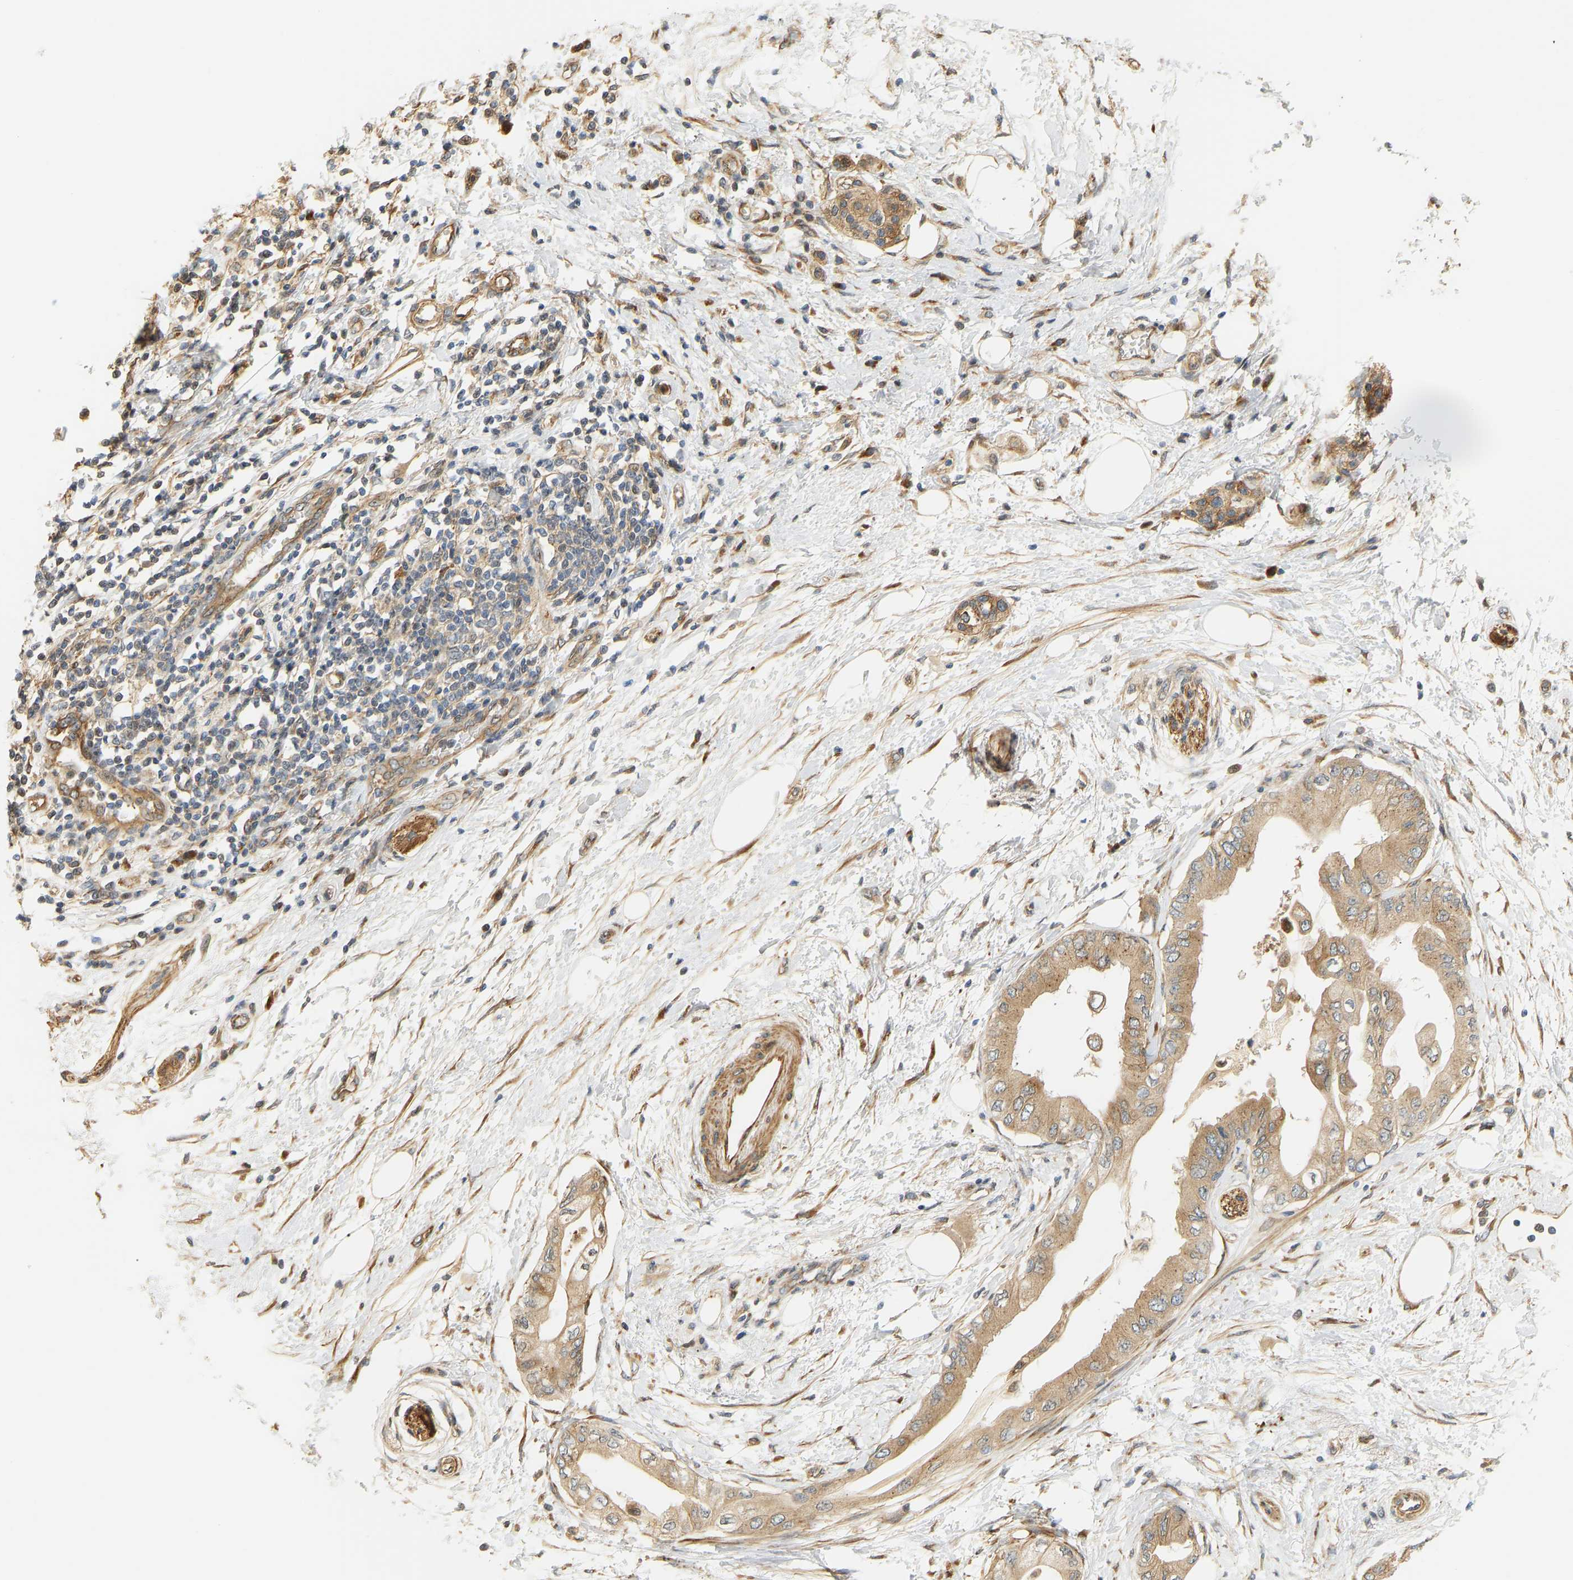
{"staining": {"intensity": "moderate", "quantity": ">75%", "location": "cytoplasmic/membranous"}, "tissue": "pancreatic cancer", "cell_type": "Tumor cells", "image_type": "cancer", "snomed": [{"axis": "morphology", "description": "Normal tissue, NOS"}, {"axis": "morphology", "description": "Adenocarcinoma, NOS"}, {"axis": "topography", "description": "Pancreas"}, {"axis": "topography", "description": "Duodenum"}], "caption": "Immunohistochemical staining of human pancreatic adenocarcinoma demonstrates medium levels of moderate cytoplasmic/membranous protein positivity in approximately >75% of tumor cells. (DAB (3,3'-diaminobenzidine) IHC, brown staining for protein, blue staining for nuclei).", "gene": "CEP57", "patient": {"sex": "female", "age": 60}}